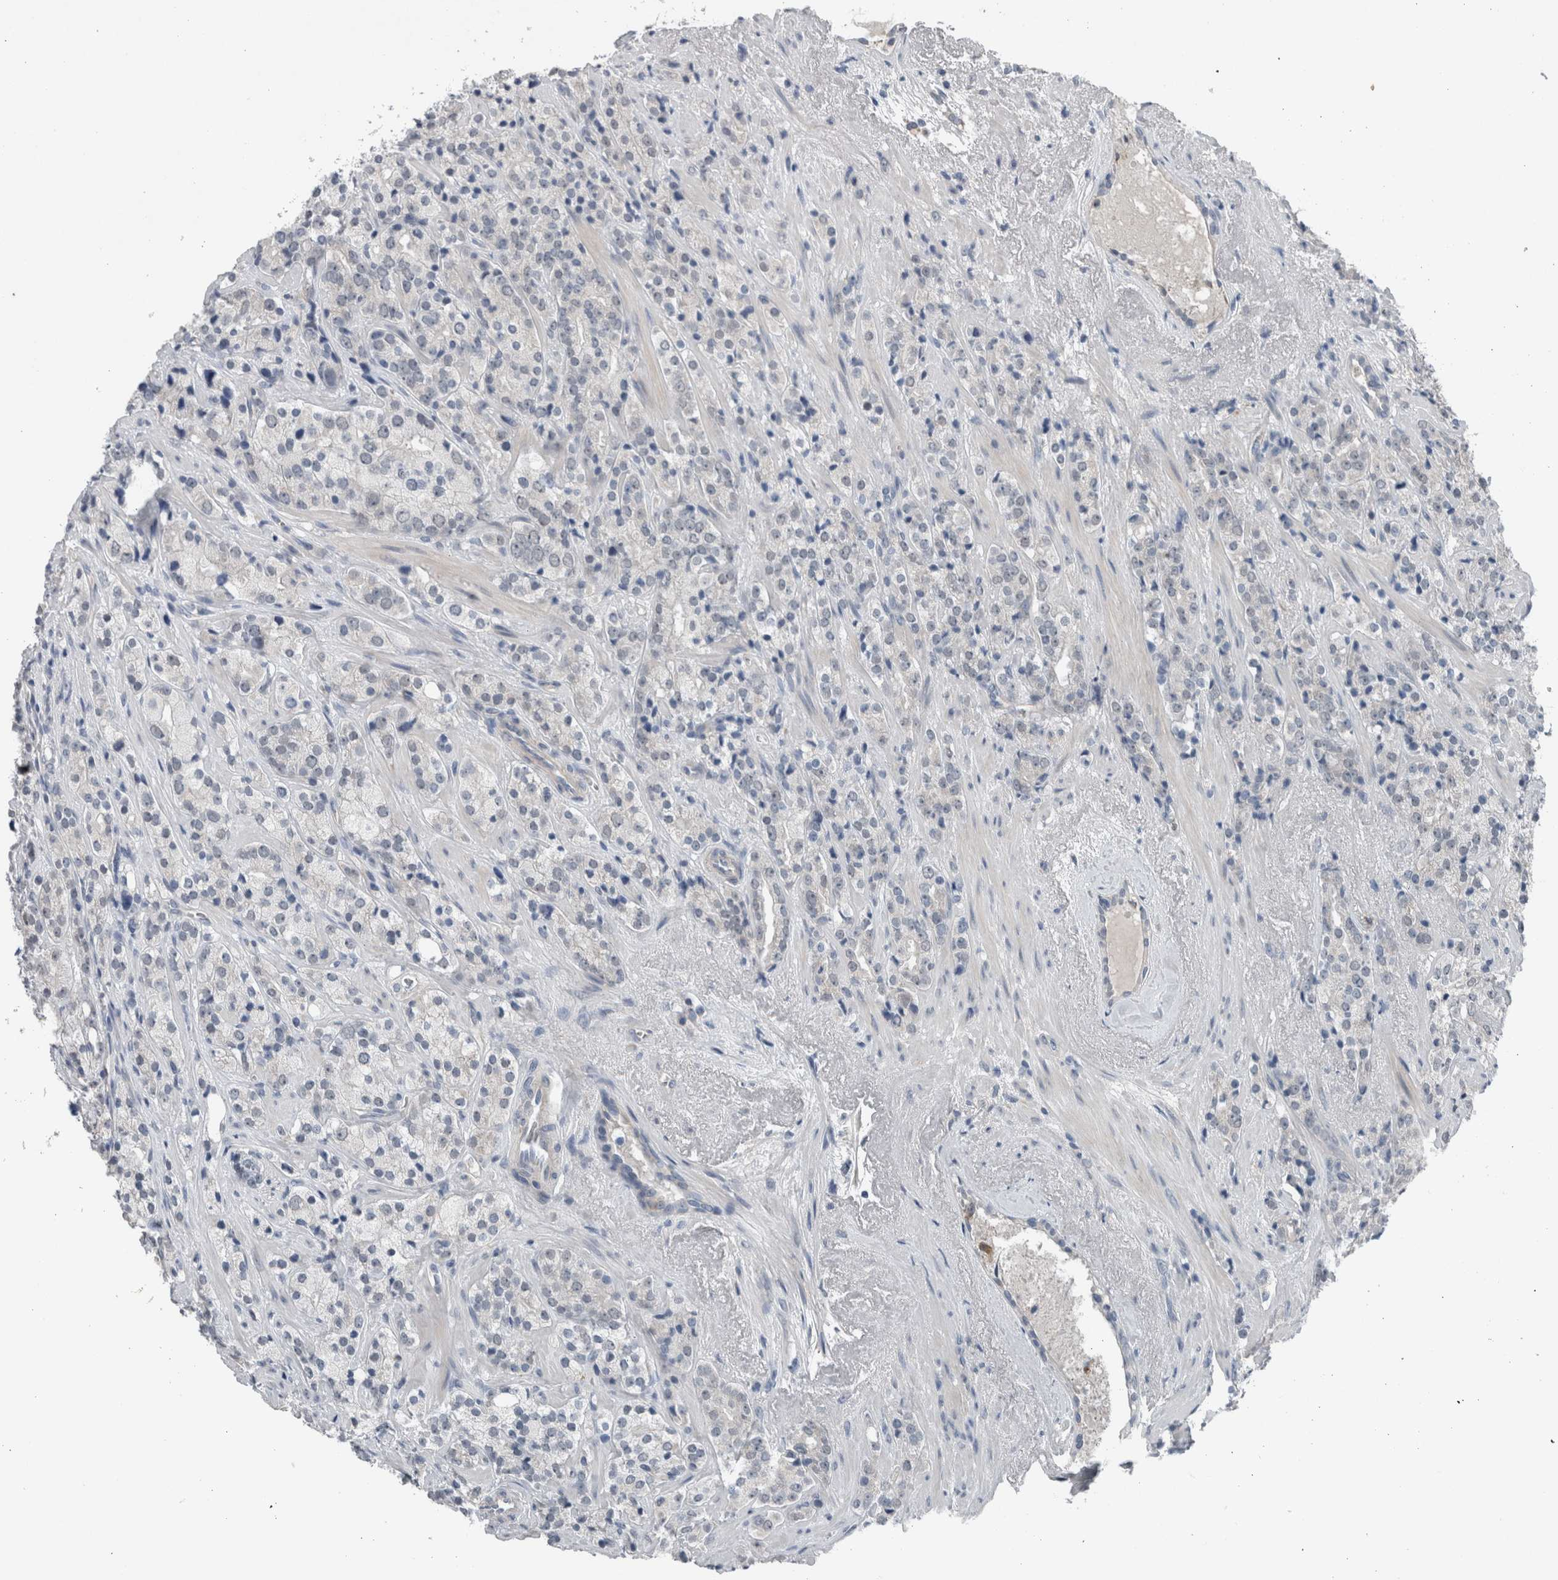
{"staining": {"intensity": "negative", "quantity": "none", "location": "none"}, "tissue": "prostate cancer", "cell_type": "Tumor cells", "image_type": "cancer", "snomed": [{"axis": "morphology", "description": "Adenocarcinoma, High grade"}, {"axis": "topography", "description": "Prostate"}], "caption": "Immunohistochemistry photomicrograph of neoplastic tissue: prostate cancer (adenocarcinoma (high-grade)) stained with DAB shows no significant protein positivity in tumor cells.", "gene": "CRNN", "patient": {"sex": "male", "age": 71}}